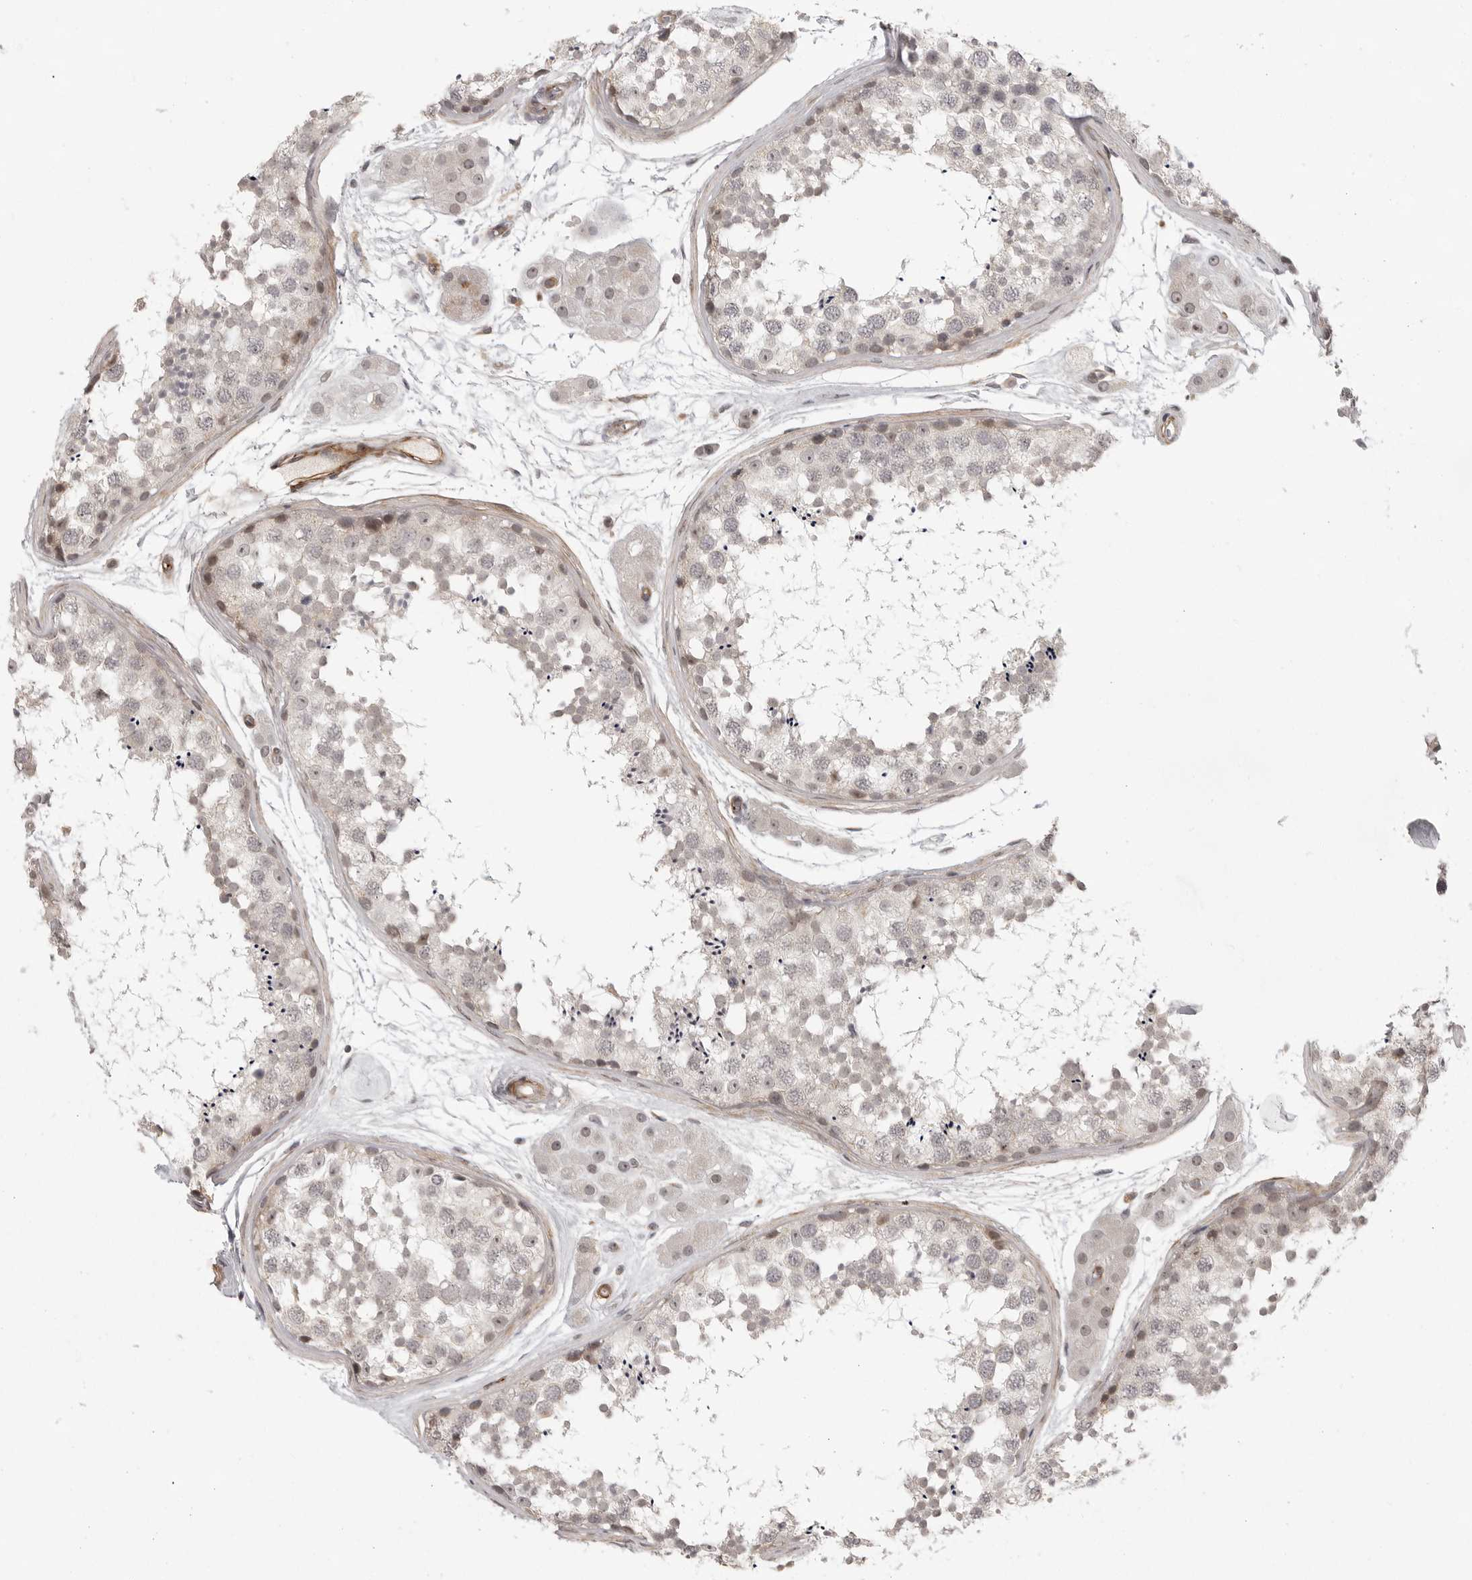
{"staining": {"intensity": "weak", "quantity": "<25%", "location": "cytoplasmic/membranous,nuclear"}, "tissue": "testis", "cell_type": "Cells in seminiferous ducts", "image_type": "normal", "snomed": [{"axis": "morphology", "description": "Normal tissue, NOS"}, {"axis": "topography", "description": "Testis"}], "caption": "High power microscopy histopathology image of an IHC micrograph of normal testis, revealing no significant staining in cells in seminiferous ducts.", "gene": "TUT4", "patient": {"sex": "male", "age": 56}}